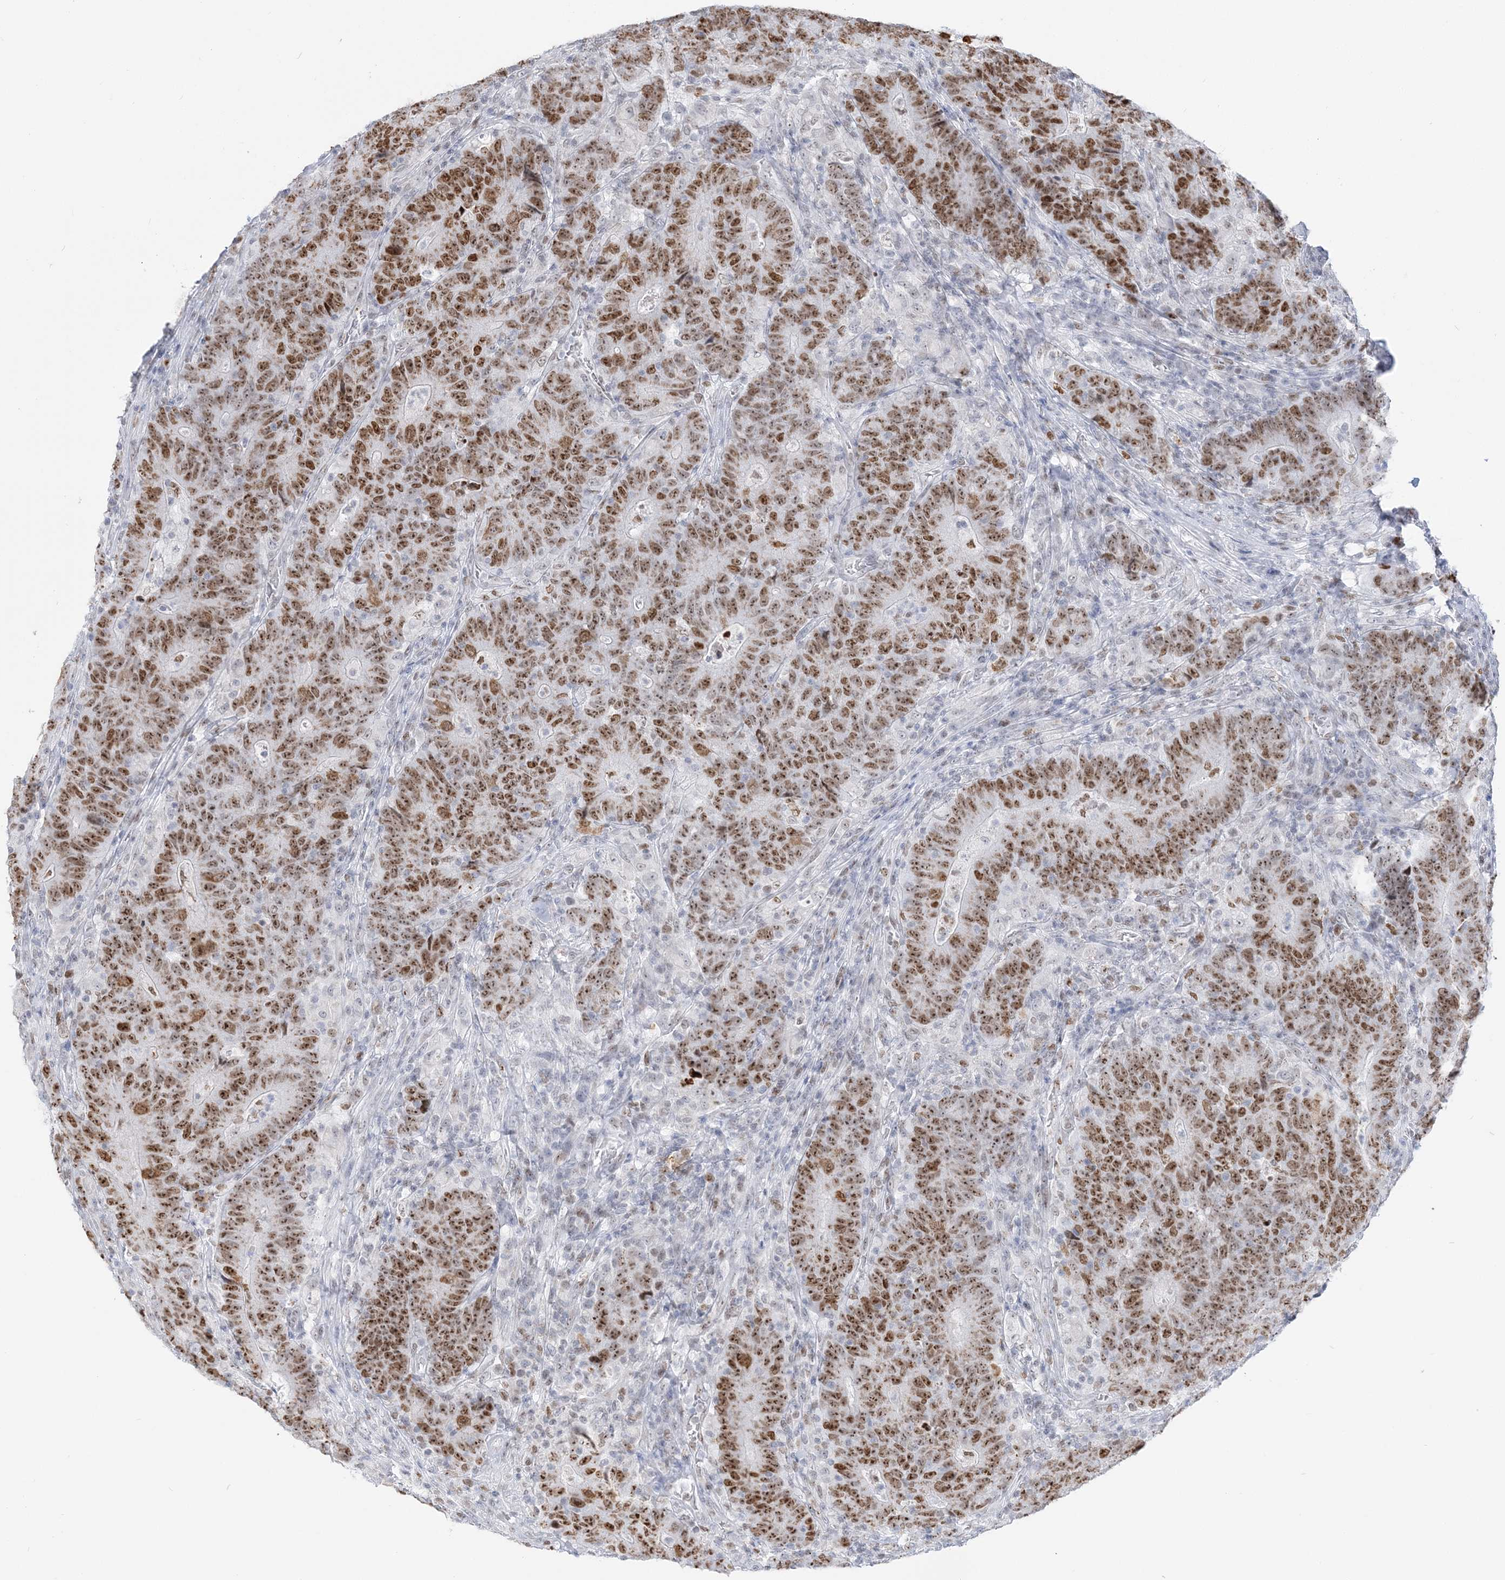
{"staining": {"intensity": "moderate", "quantity": ">75%", "location": "nuclear"}, "tissue": "colorectal cancer", "cell_type": "Tumor cells", "image_type": "cancer", "snomed": [{"axis": "morphology", "description": "Normal tissue, NOS"}, {"axis": "morphology", "description": "Adenocarcinoma, NOS"}, {"axis": "topography", "description": "Colon"}], "caption": "This is a photomicrograph of immunohistochemistry staining of colorectal cancer (adenocarcinoma), which shows moderate positivity in the nuclear of tumor cells.", "gene": "DDX21", "patient": {"sex": "female", "age": 75}}